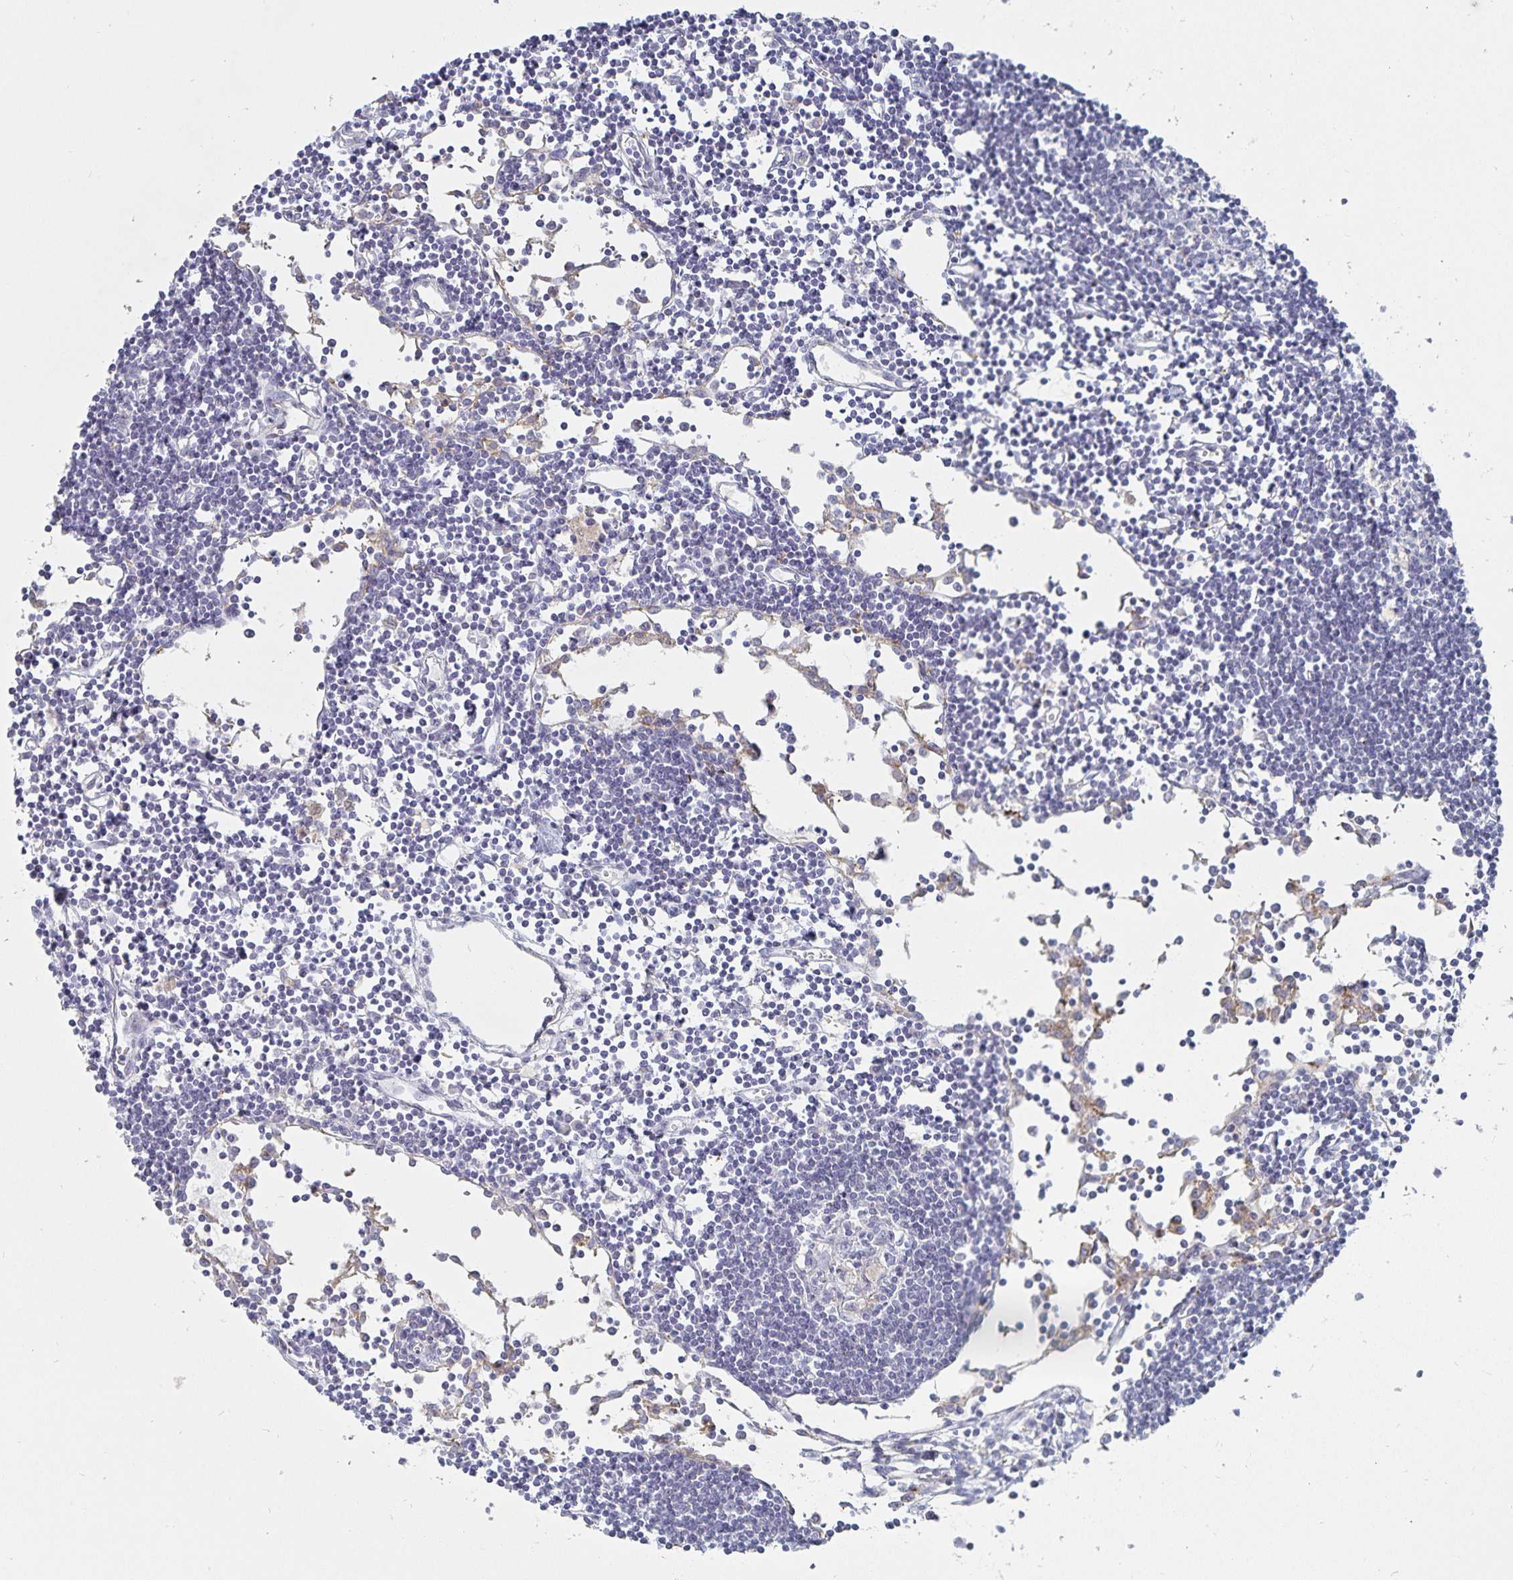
{"staining": {"intensity": "negative", "quantity": "none", "location": "none"}, "tissue": "lymph node", "cell_type": "Germinal center cells", "image_type": "normal", "snomed": [{"axis": "morphology", "description": "Normal tissue, NOS"}, {"axis": "topography", "description": "Lymph node"}], "caption": "Immunohistochemistry (IHC) photomicrograph of benign lymph node: human lymph node stained with DAB exhibits no significant protein positivity in germinal center cells.", "gene": "S100G", "patient": {"sex": "female", "age": 65}}